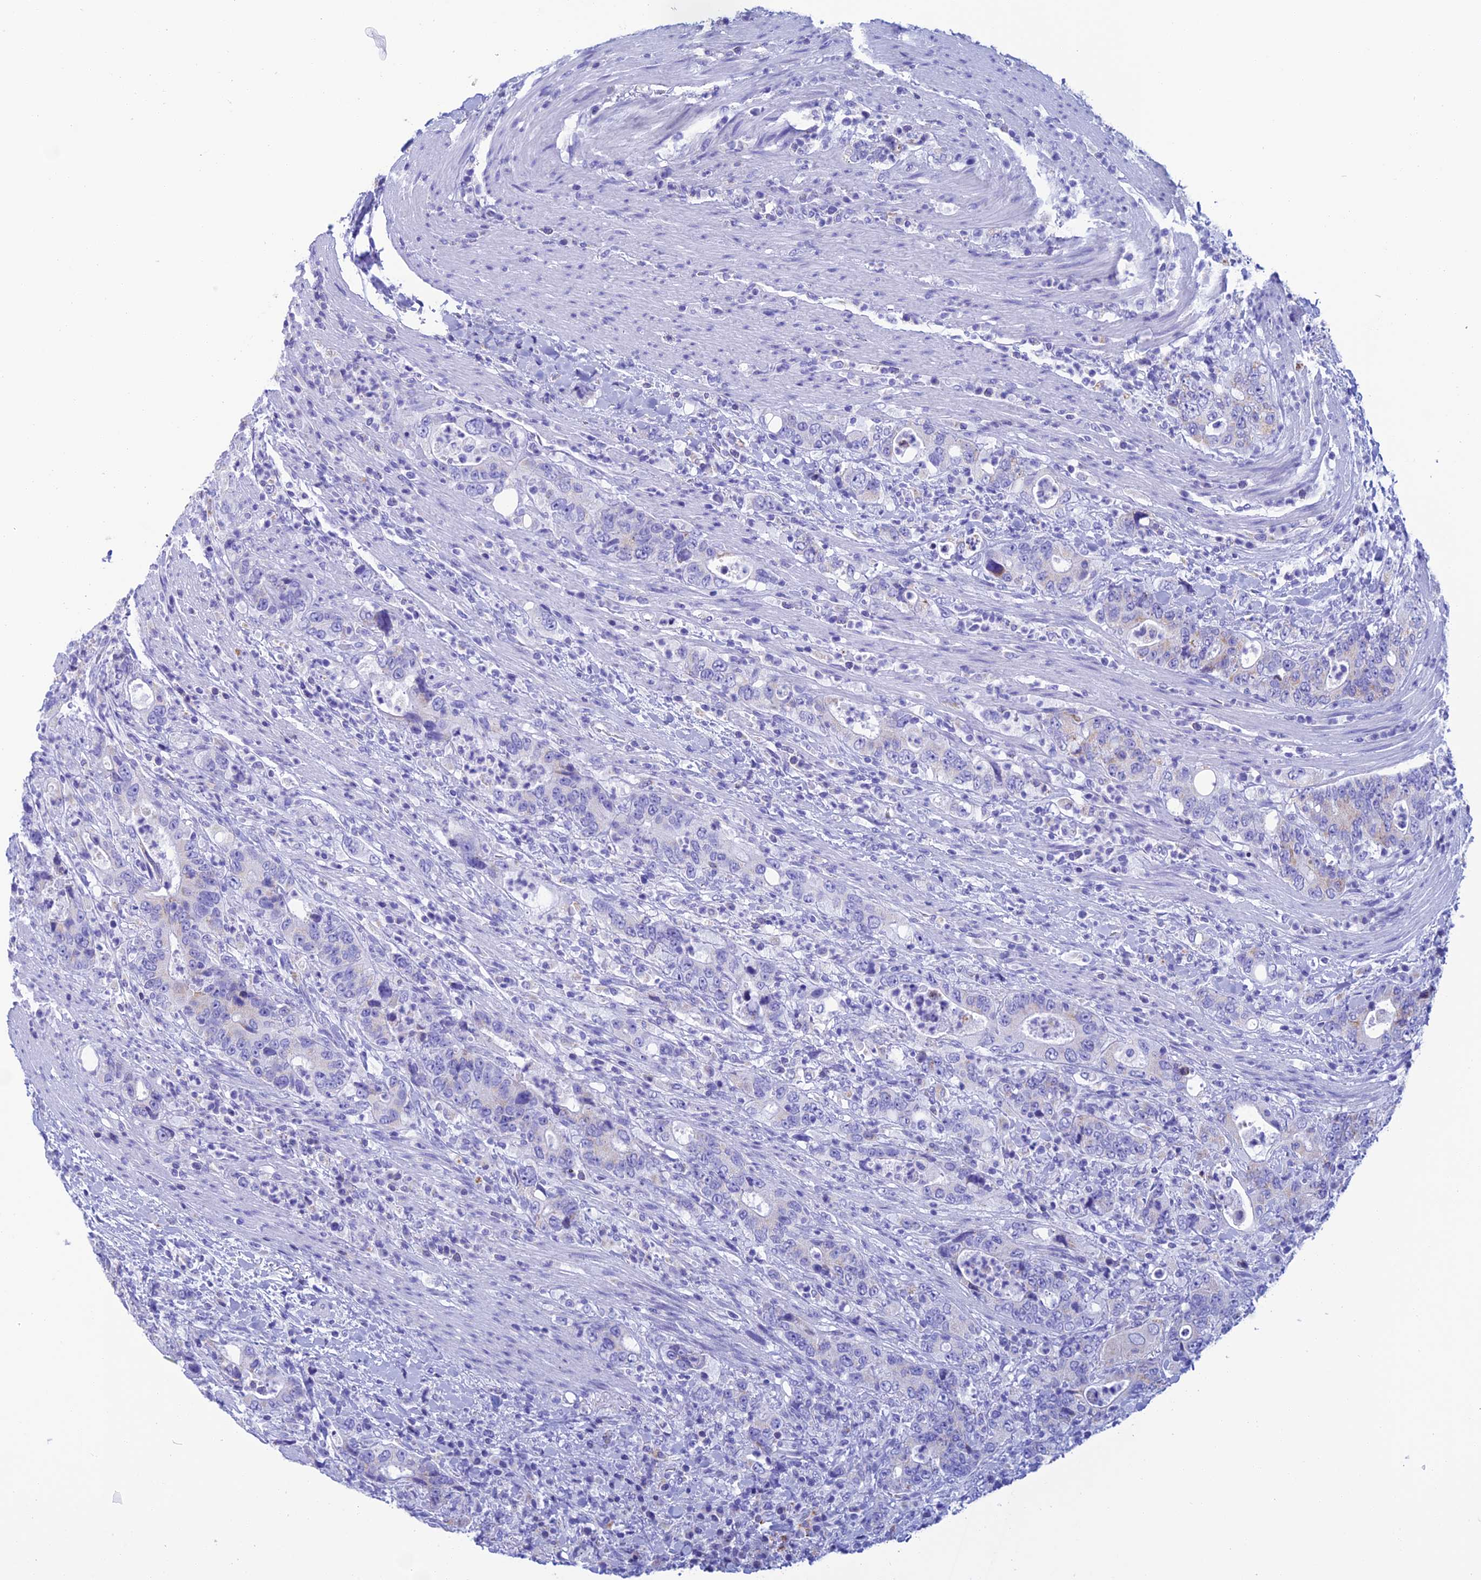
{"staining": {"intensity": "negative", "quantity": "none", "location": "none"}, "tissue": "colorectal cancer", "cell_type": "Tumor cells", "image_type": "cancer", "snomed": [{"axis": "morphology", "description": "Adenocarcinoma, NOS"}, {"axis": "topography", "description": "Colon"}], "caption": "Histopathology image shows no significant protein positivity in tumor cells of colorectal adenocarcinoma.", "gene": "NXPE4", "patient": {"sex": "female", "age": 75}}